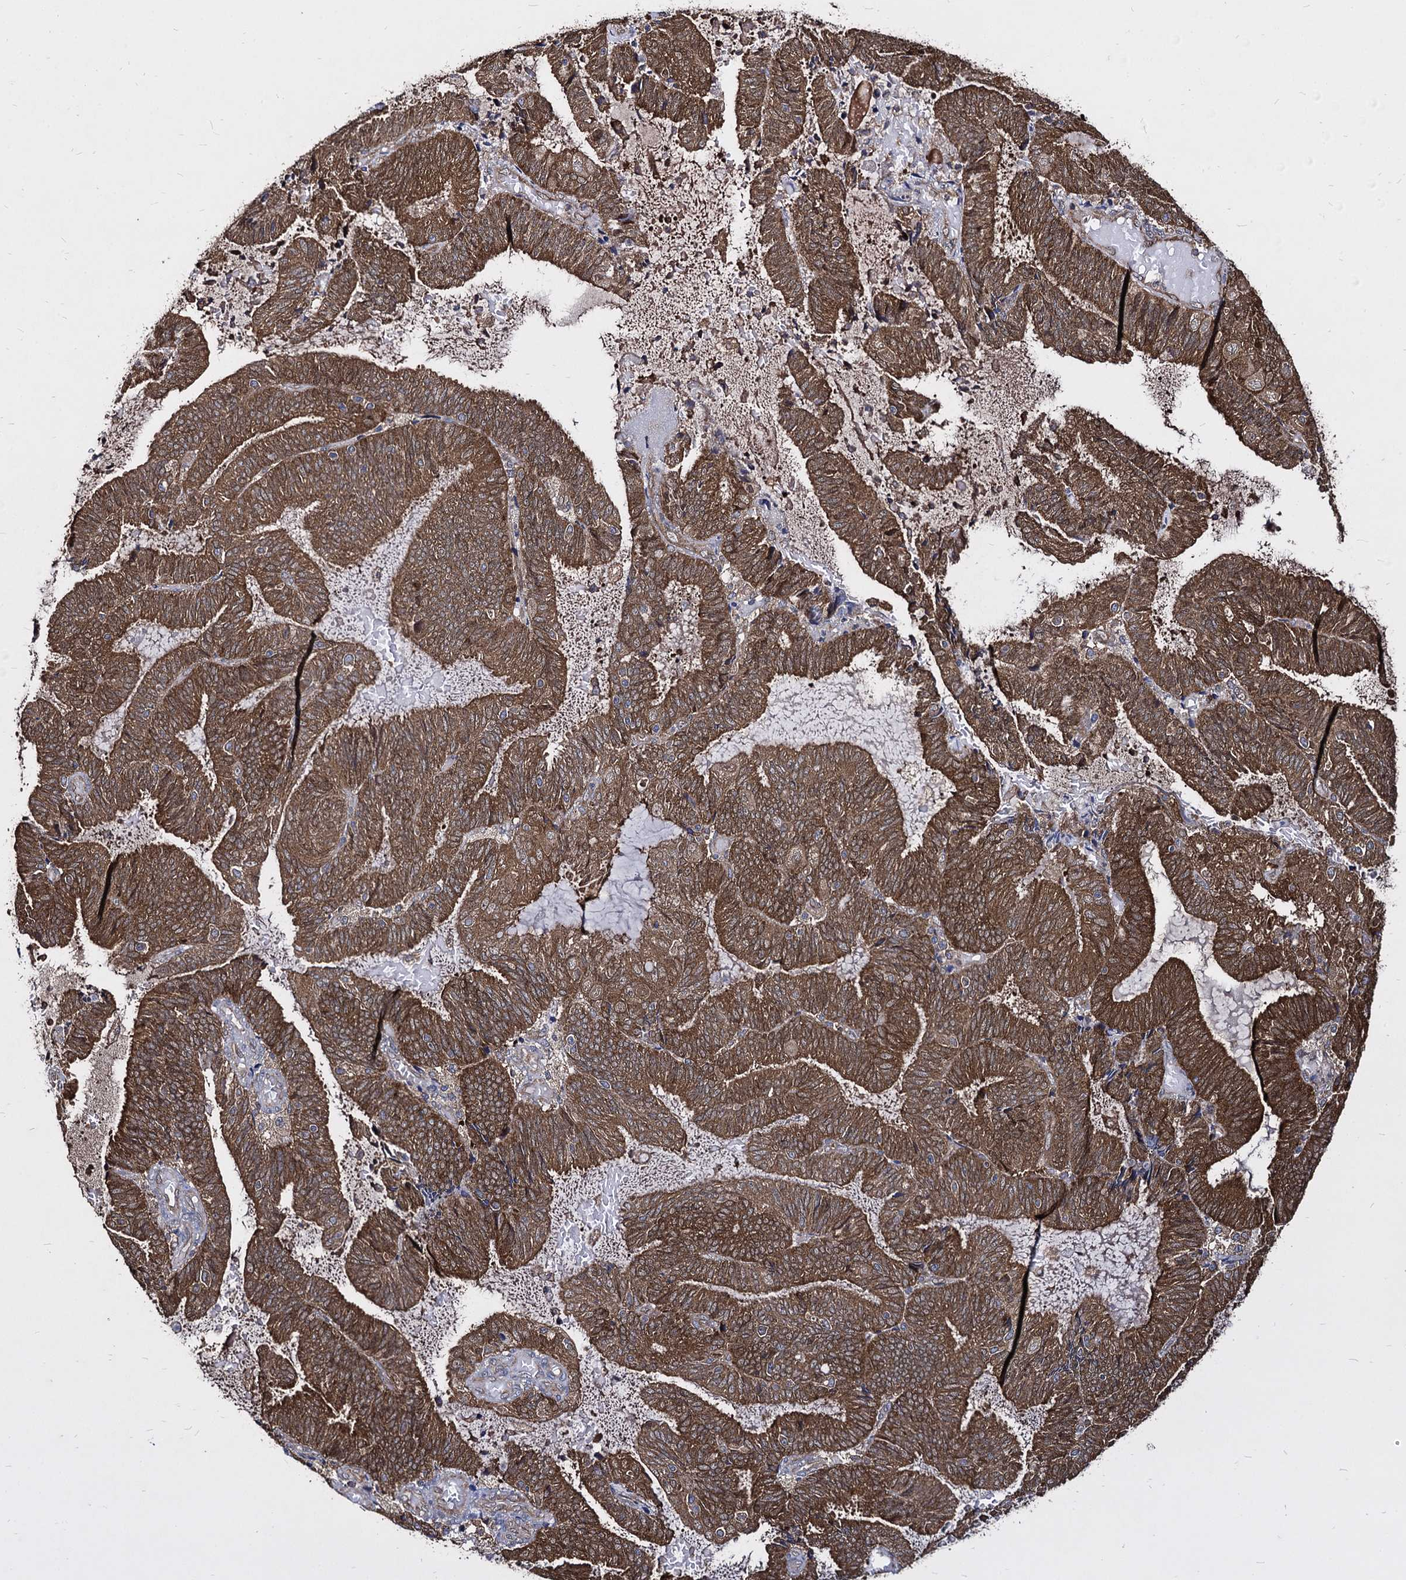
{"staining": {"intensity": "moderate", "quantity": ">75%", "location": "cytoplasmic/membranous"}, "tissue": "endometrial cancer", "cell_type": "Tumor cells", "image_type": "cancer", "snomed": [{"axis": "morphology", "description": "Adenocarcinoma, NOS"}, {"axis": "topography", "description": "Endometrium"}], "caption": "IHC photomicrograph of neoplastic tissue: endometrial cancer (adenocarcinoma) stained using IHC exhibits medium levels of moderate protein expression localized specifically in the cytoplasmic/membranous of tumor cells, appearing as a cytoplasmic/membranous brown color.", "gene": "NME1", "patient": {"sex": "female", "age": 81}}